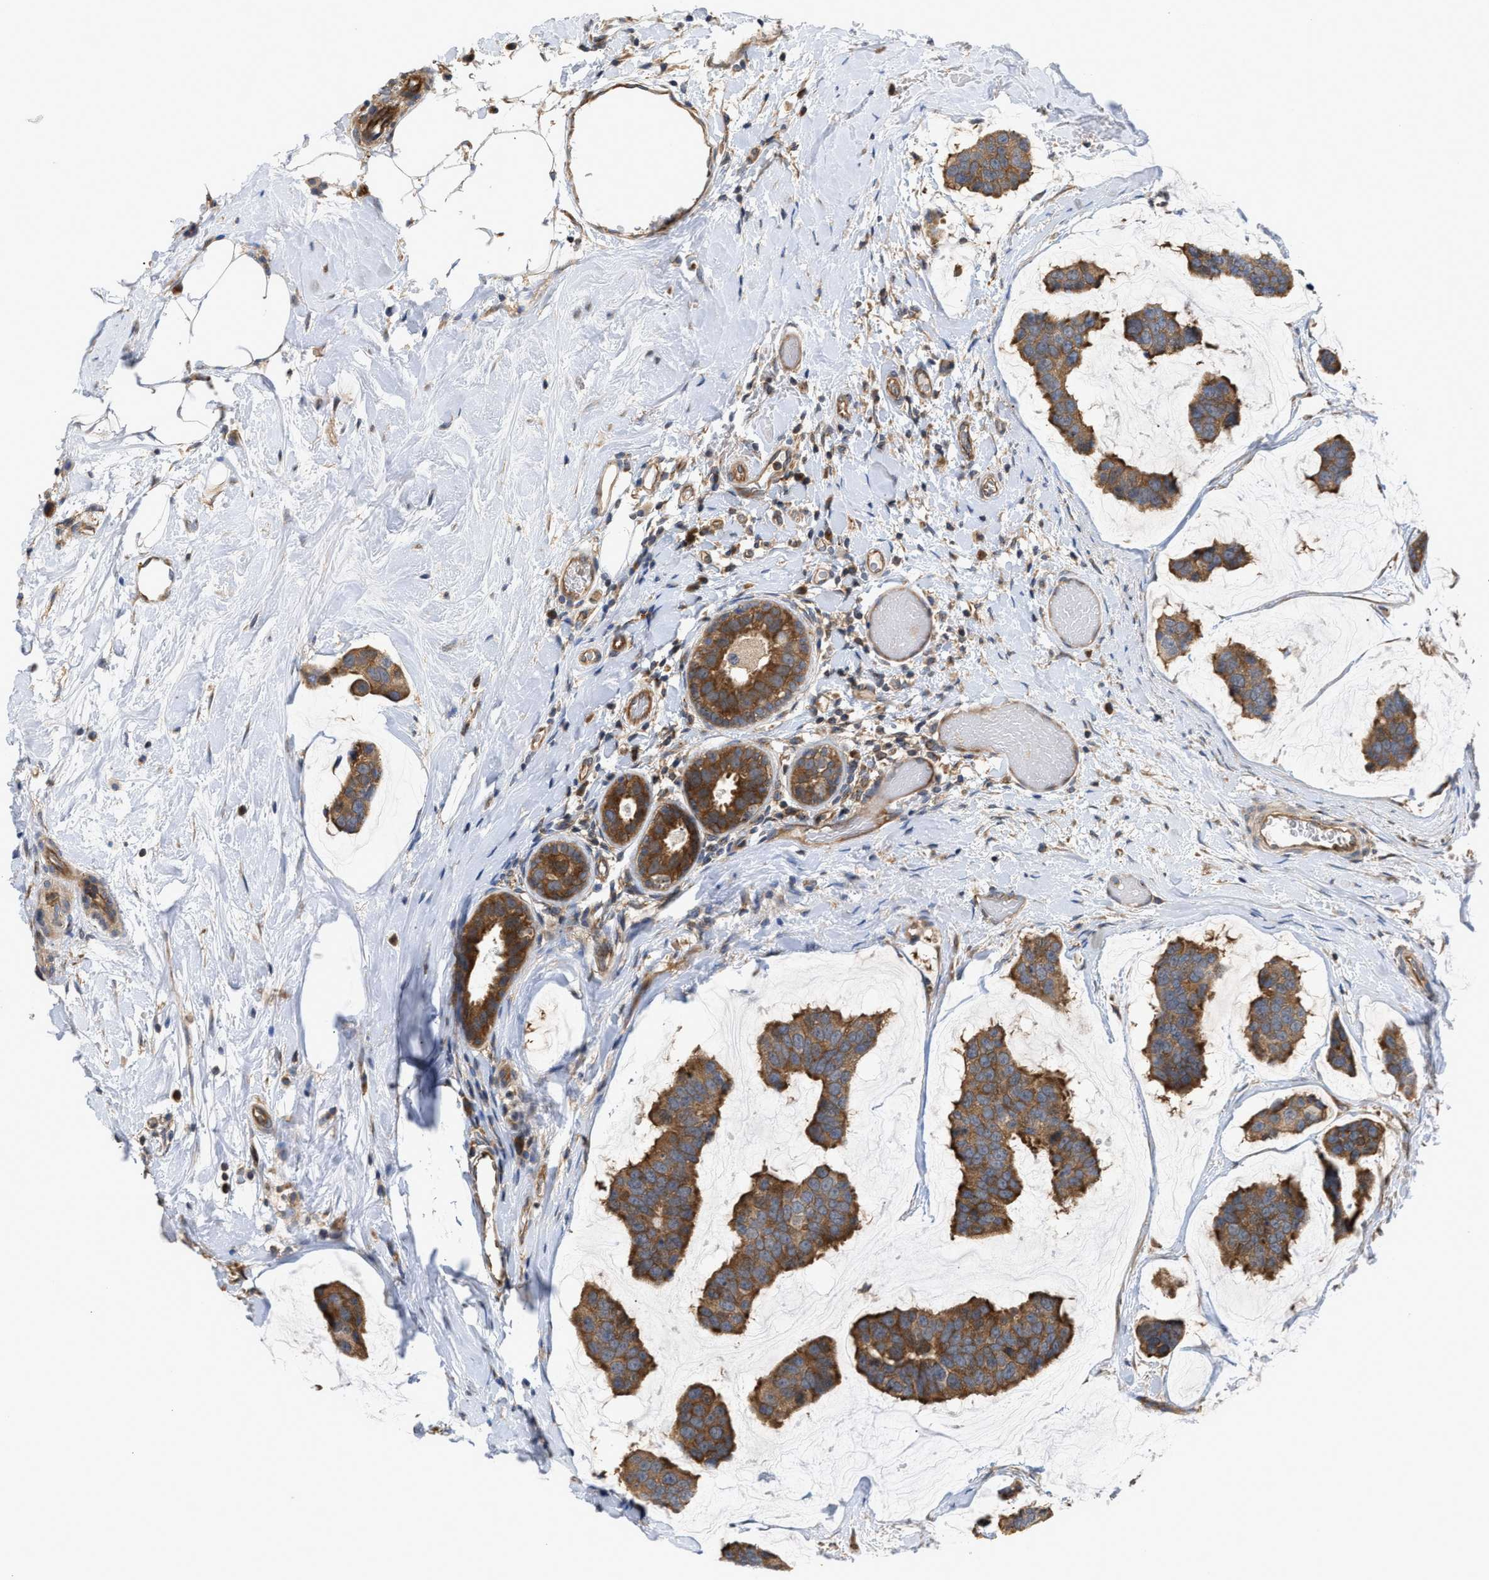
{"staining": {"intensity": "strong", "quantity": ">75%", "location": "cytoplasmic/membranous"}, "tissue": "breast cancer", "cell_type": "Tumor cells", "image_type": "cancer", "snomed": [{"axis": "morphology", "description": "Normal tissue, NOS"}, {"axis": "morphology", "description": "Duct carcinoma"}, {"axis": "topography", "description": "Breast"}], "caption": "This histopathology image demonstrates immunohistochemistry staining of human breast cancer, with high strong cytoplasmic/membranous staining in about >75% of tumor cells.", "gene": "LAPTM4B", "patient": {"sex": "female", "age": 50}}